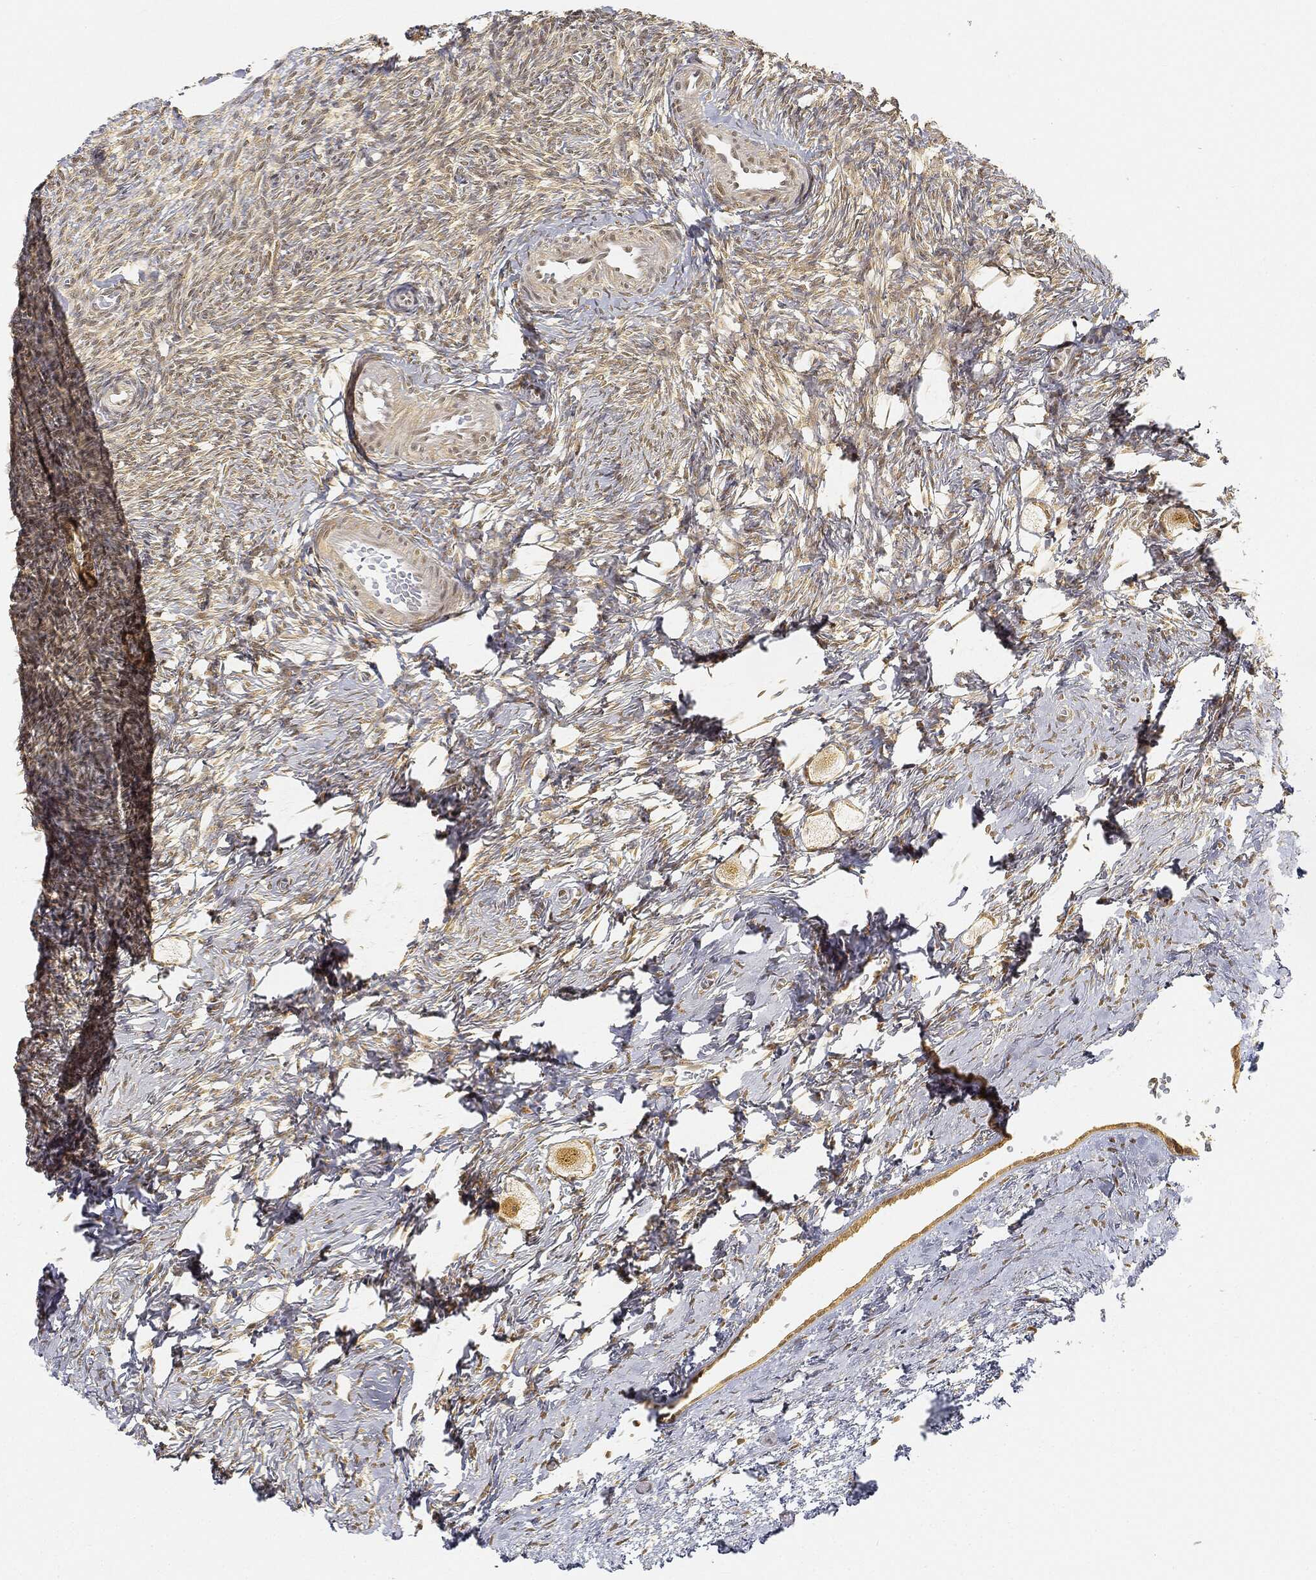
{"staining": {"intensity": "moderate", "quantity": "25%-75%", "location": "nuclear"}, "tissue": "ovary", "cell_type": "Follicle cells", "image_type": "normal", "snomed": [{"axis": "morphology", "description": "Normal tissue, NOS"}, {"axis": "topography", "description": "Ovary"}], "caption": "IHC micrograph of normal ovary: human ovary stained using immunohistochemistry shows medium levels of moderate protein expression localized specifically in the nuclear of follicle cells, appearing as a nuclear brown color.", "gene": "RSRC2", "patient": {"sex": "female", "age": 27}}